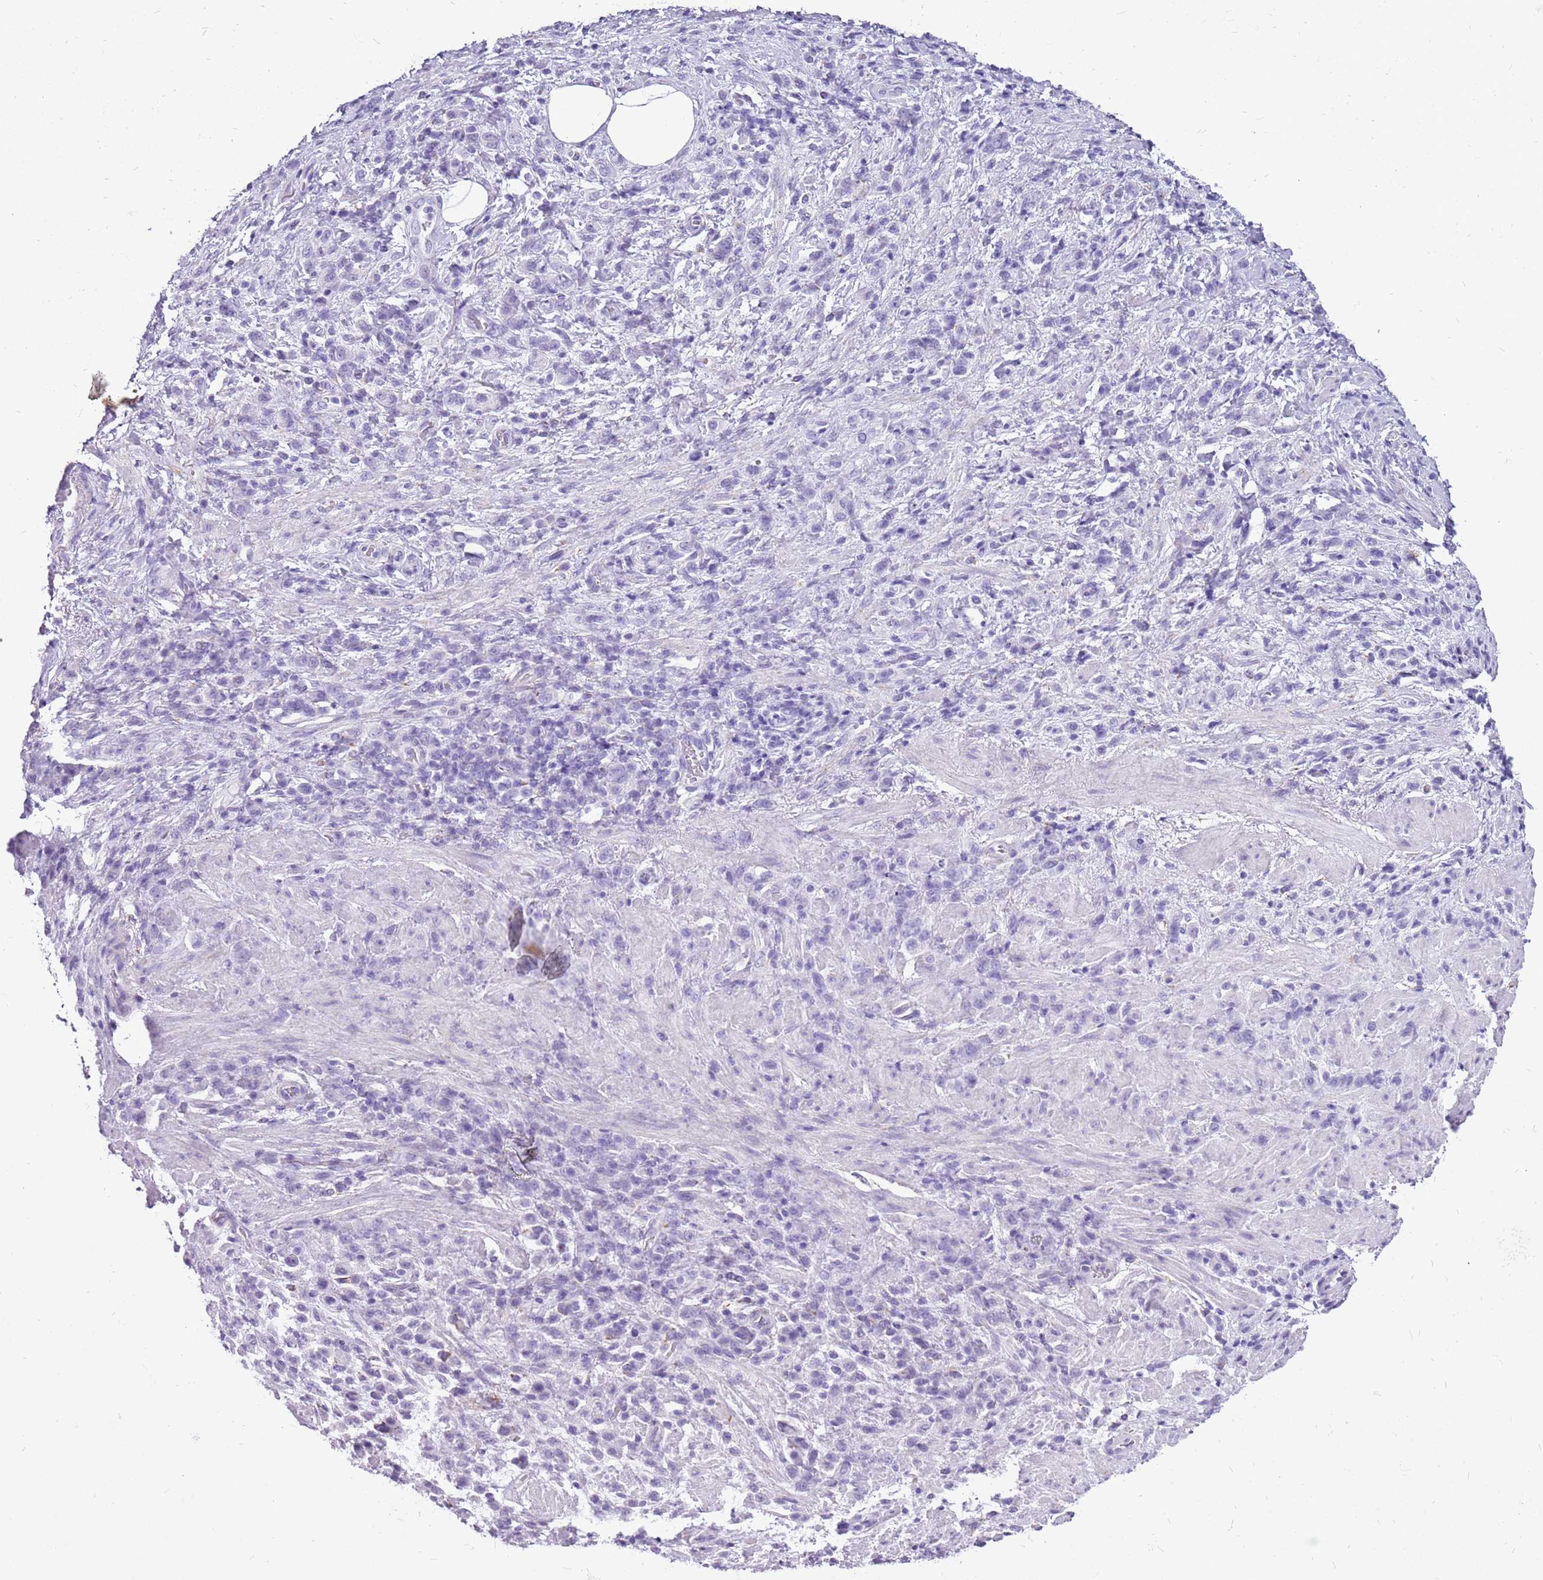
{"staining": {"intensity": "negative", "quantity": "none", "location": "none"}, "tissue": "stomach cancer", "cell_type": "Tumor cells", "image_type": "cancer", "snomed": [{"axis": "morphology", "description": "Adenocarcinoma, NOS"}, {"axis": "topography", "description": "Stomach"}], "caption": "Immunohistochemistry (IHC) image of neoplastic tissue: human adenocarcinoma (stomach) stained with DAB (3,3'-diaminobenzidine) exhibits no significant protein positivity in tumor cells.", "gene": "ACSS3", "patient": {"sex": "male", "age": 77}}